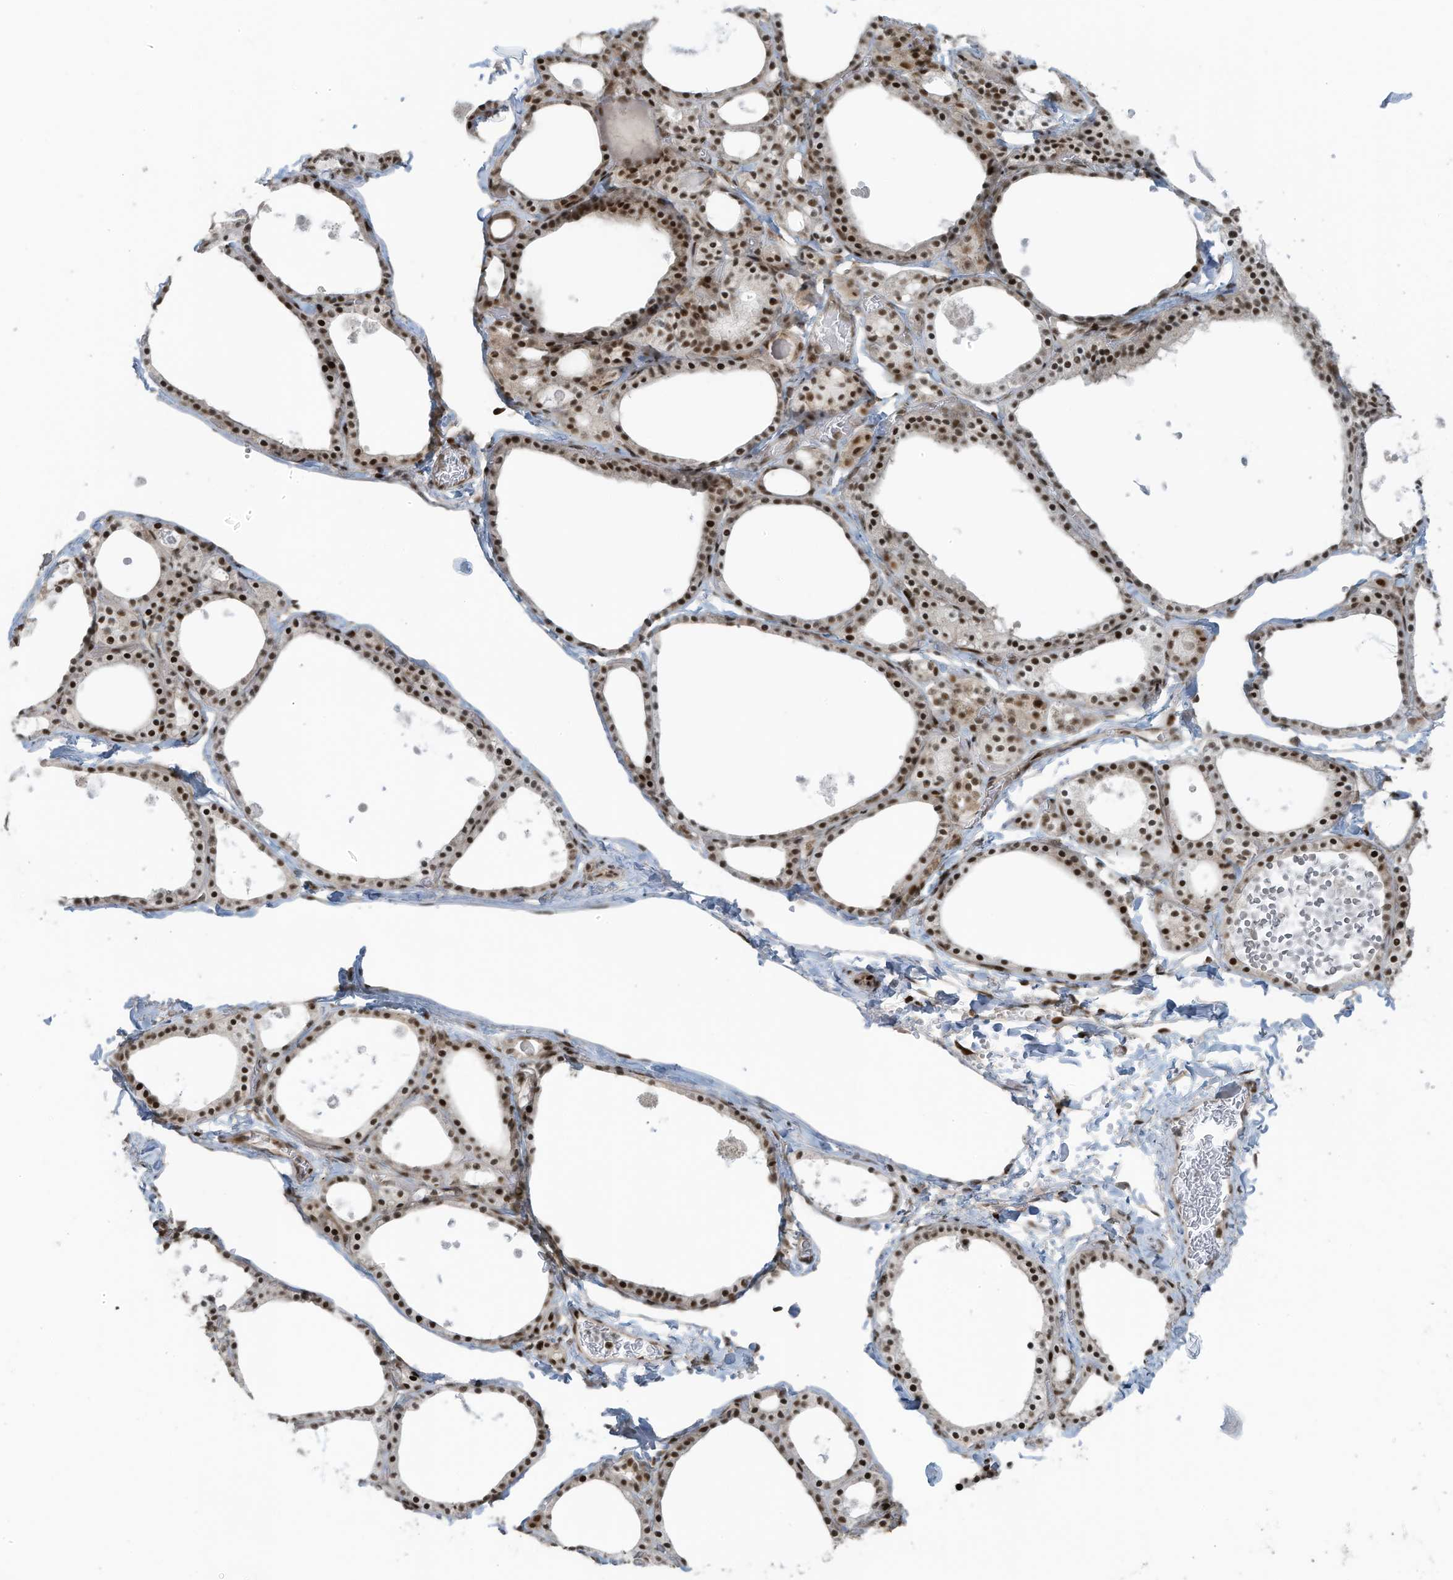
{"staining": {"intensity": "moderate", "quantity": ">75%", "location": "nuclear"}, "tissue": "thyroid gland", "cell_type": "Glandular cells", "image_type": "normal", "snomed": [{"axis": "morphology", "description": "Normal tissue, NOS"}, {"axis": "topography", "description": "Thyroid gland"}], "caption": "Immunohistochemical staining of benign thyroid gland shows medium levels of moderate nuclear expression in about >75% of glandular cells.", "gene": "PCNP", "patient": {"sex": "male", "age": 56}}